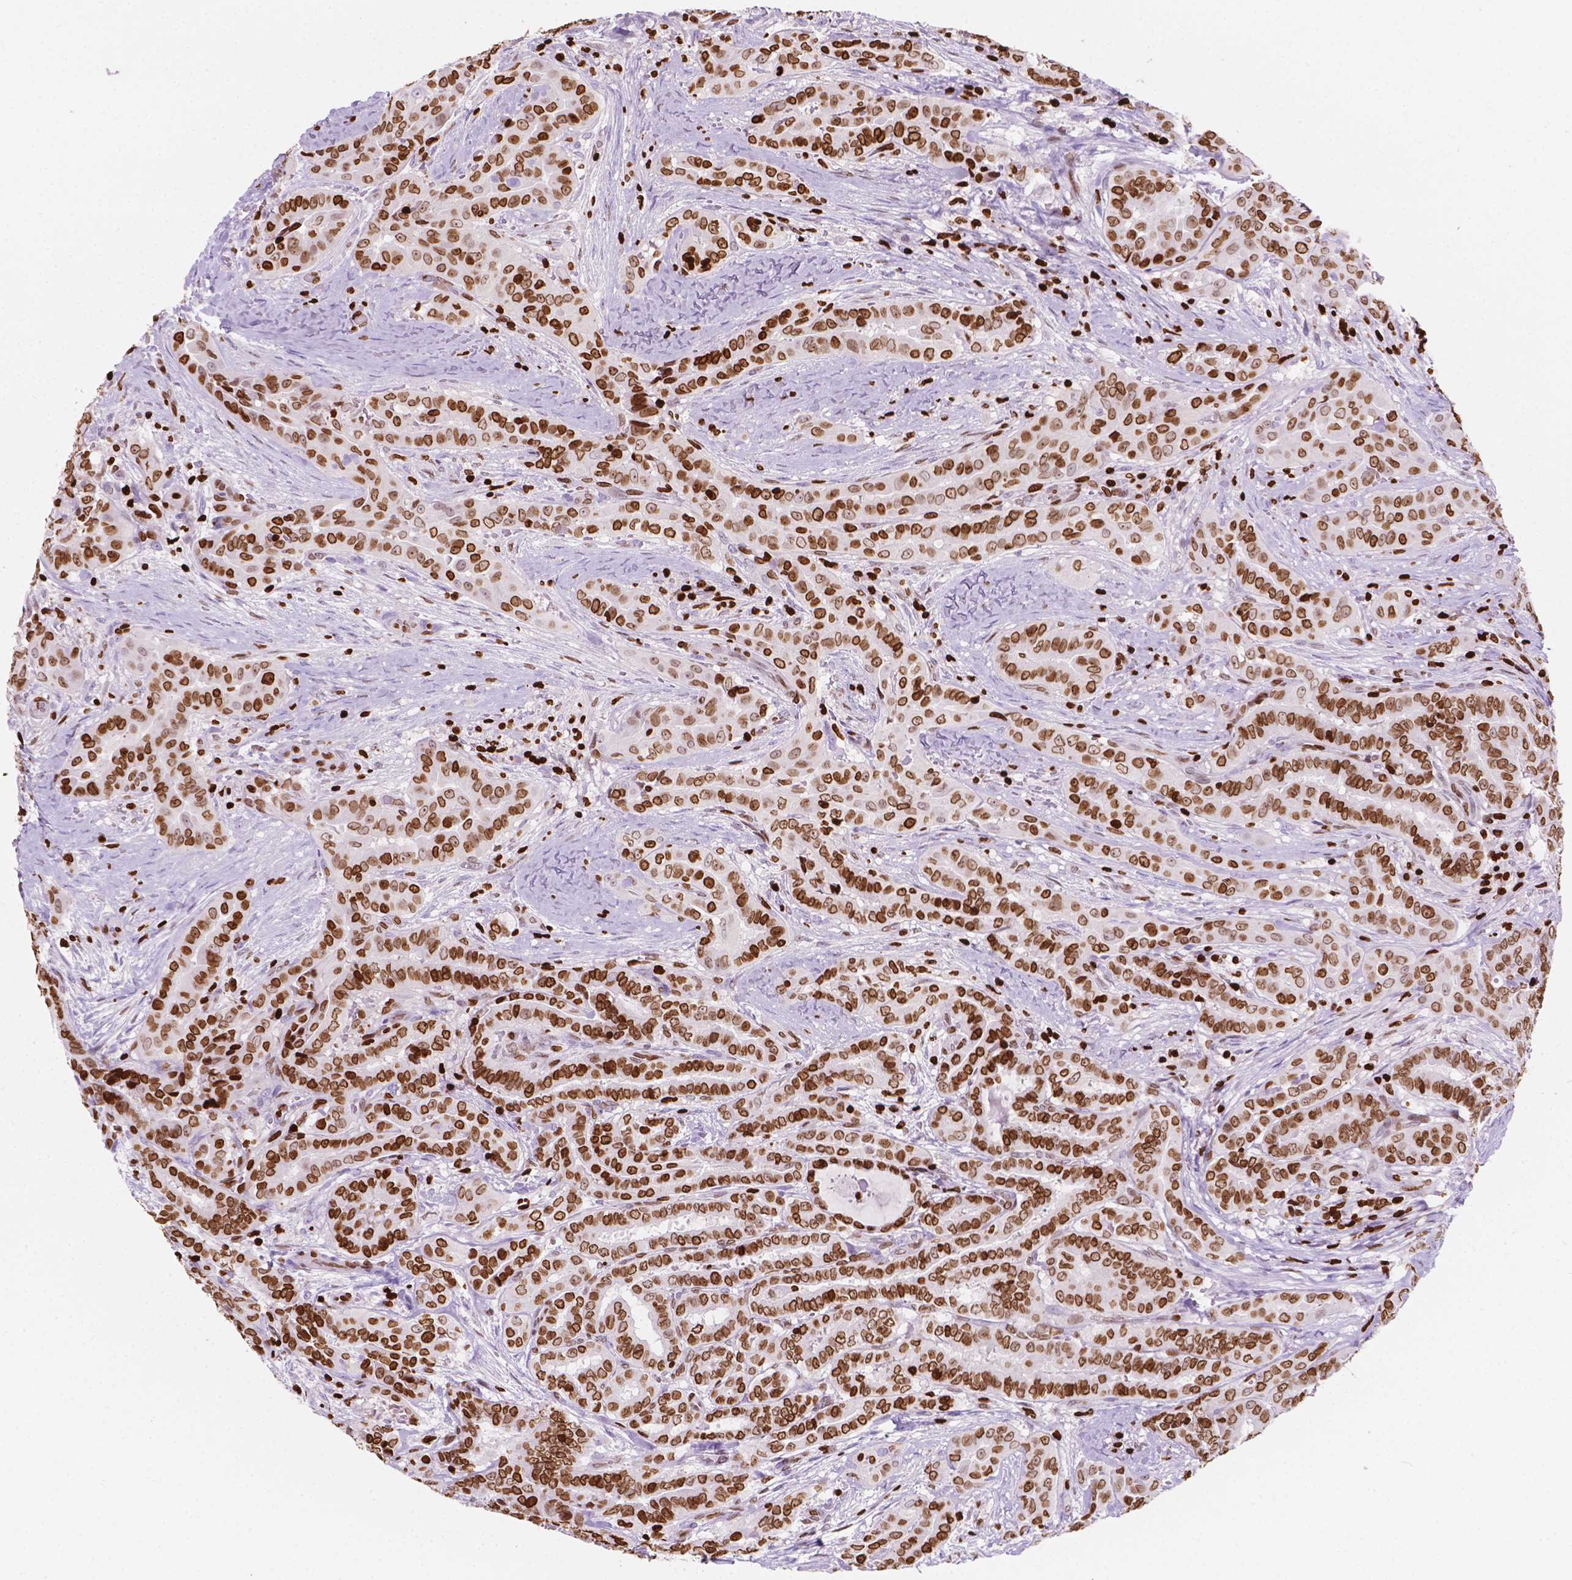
{"staining": {"intensity": "strong", "quantity": ">75%", "location": "nuclear"}, "tissue": "thyroid cancer", "cell_type": "Tumor cells", "image_type": "cancer", "snomed": [{"axis": "morphology", "description": "Papillary adenocarcinoma, NOS"}, {"axis": "morphology", "description": "Papillary adenoma metastatic"}, {"axis": "topography", "description": "Thyroid gland"}], "caption": "Thyroid papillary adenocarcinoma tissue displays strong nuclear staining in about >75% of tumor cells, visualized by immunohistochemistry. The staining was performed using DAB, with brown indicating positive protein expression. Nuclei are stained blue with hematoxylin.", "gene": "CBY3", "patient": {"sex": "female", "age": 50}}